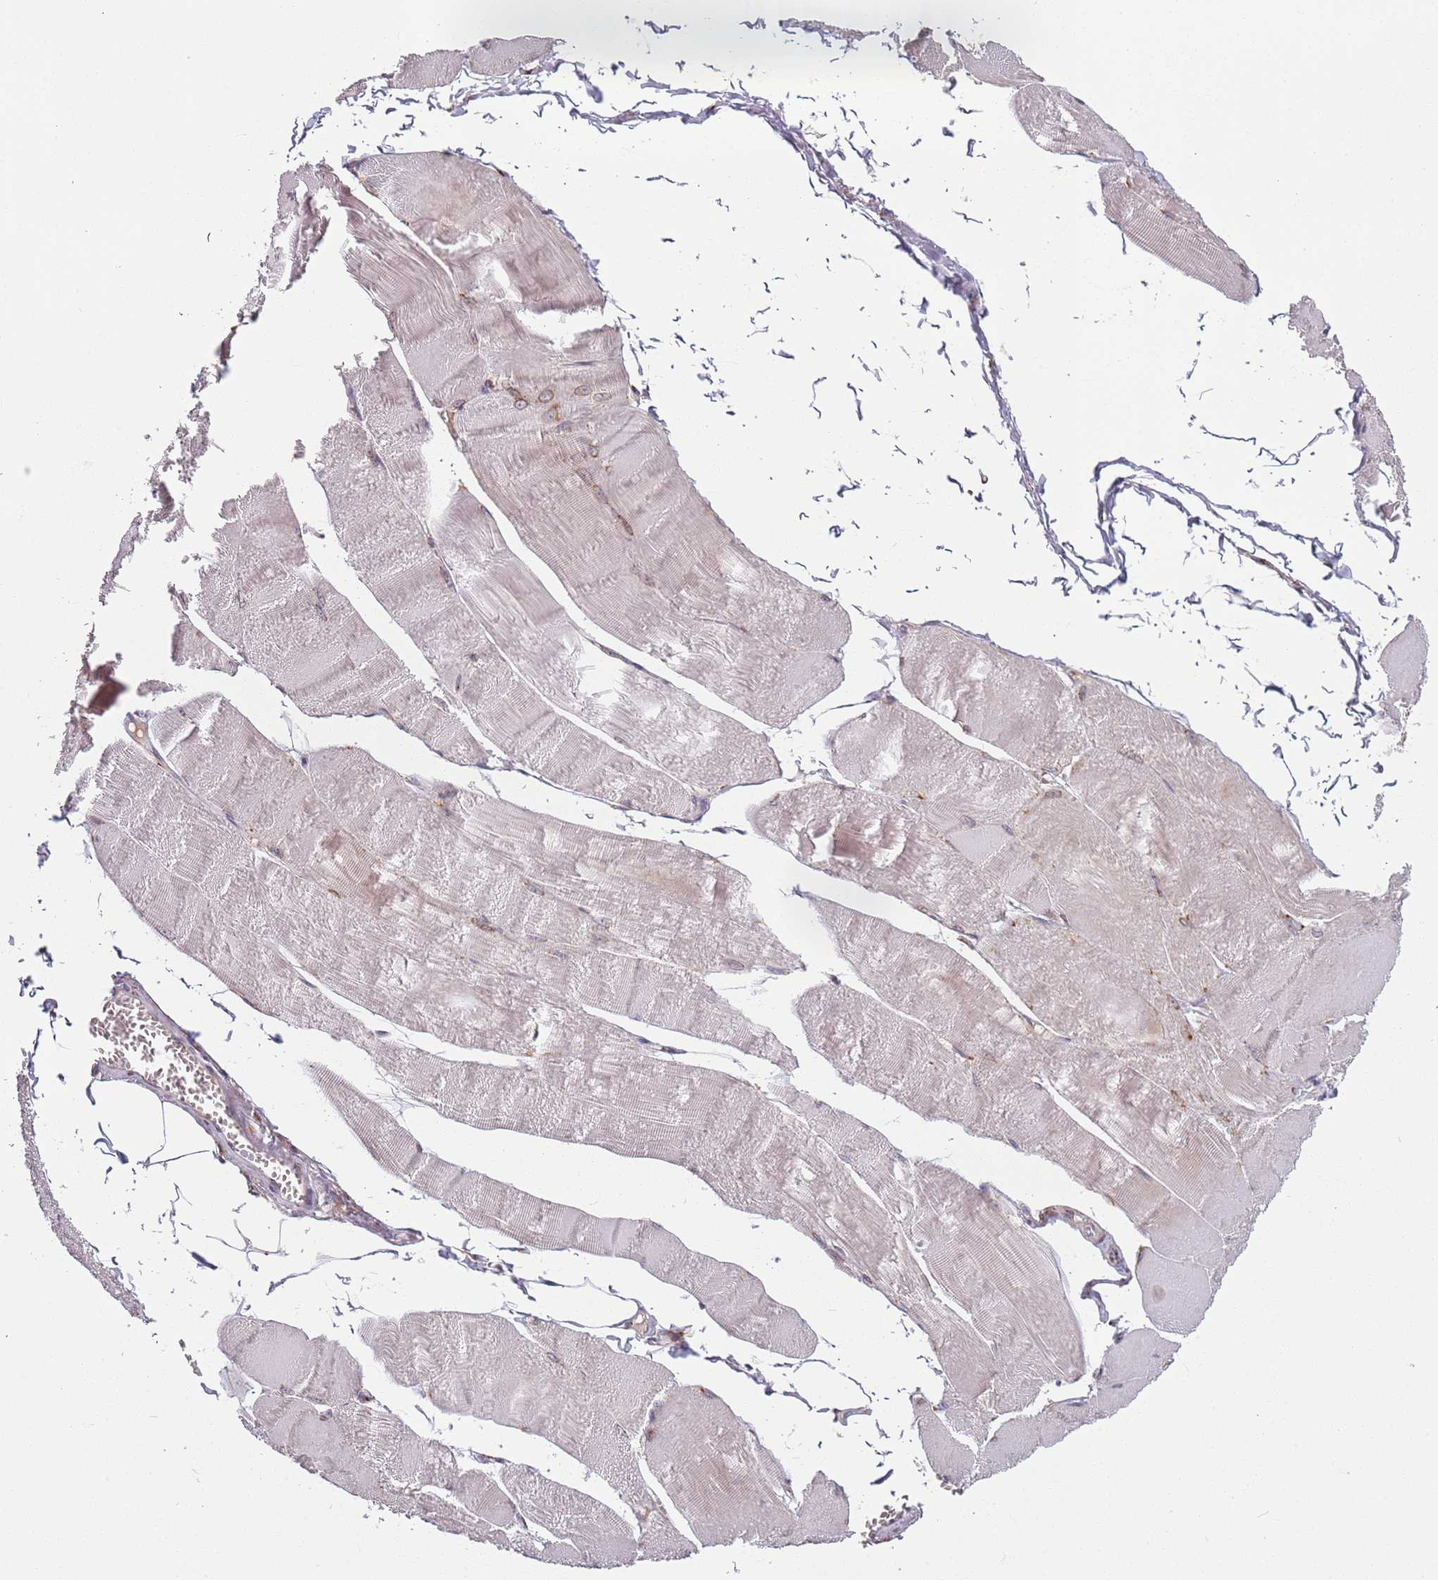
{"staining": {"intensity": "moderate", "quantity": "<25%", "location": "cytoplasmic/membranous"}, "tissue": "skeletal muscle", "cell_type": "Myocytes", "image_type": "normal", "snomed": [{"axis": "morphology", "description": "Normal tissue, NOS"}, {"axis": "morphology", "description": "Basal cell carcinoma"}, {"axis": "topography", "description": "Skeletal muscle"}], "caption": "The immunohistochemical stain labels moderate cytoplasmic/membranous positivity in myocytes of normal skeletal muscle.", "gene": "AKTIP", "patient": {"sex": "female", "age": 64}}